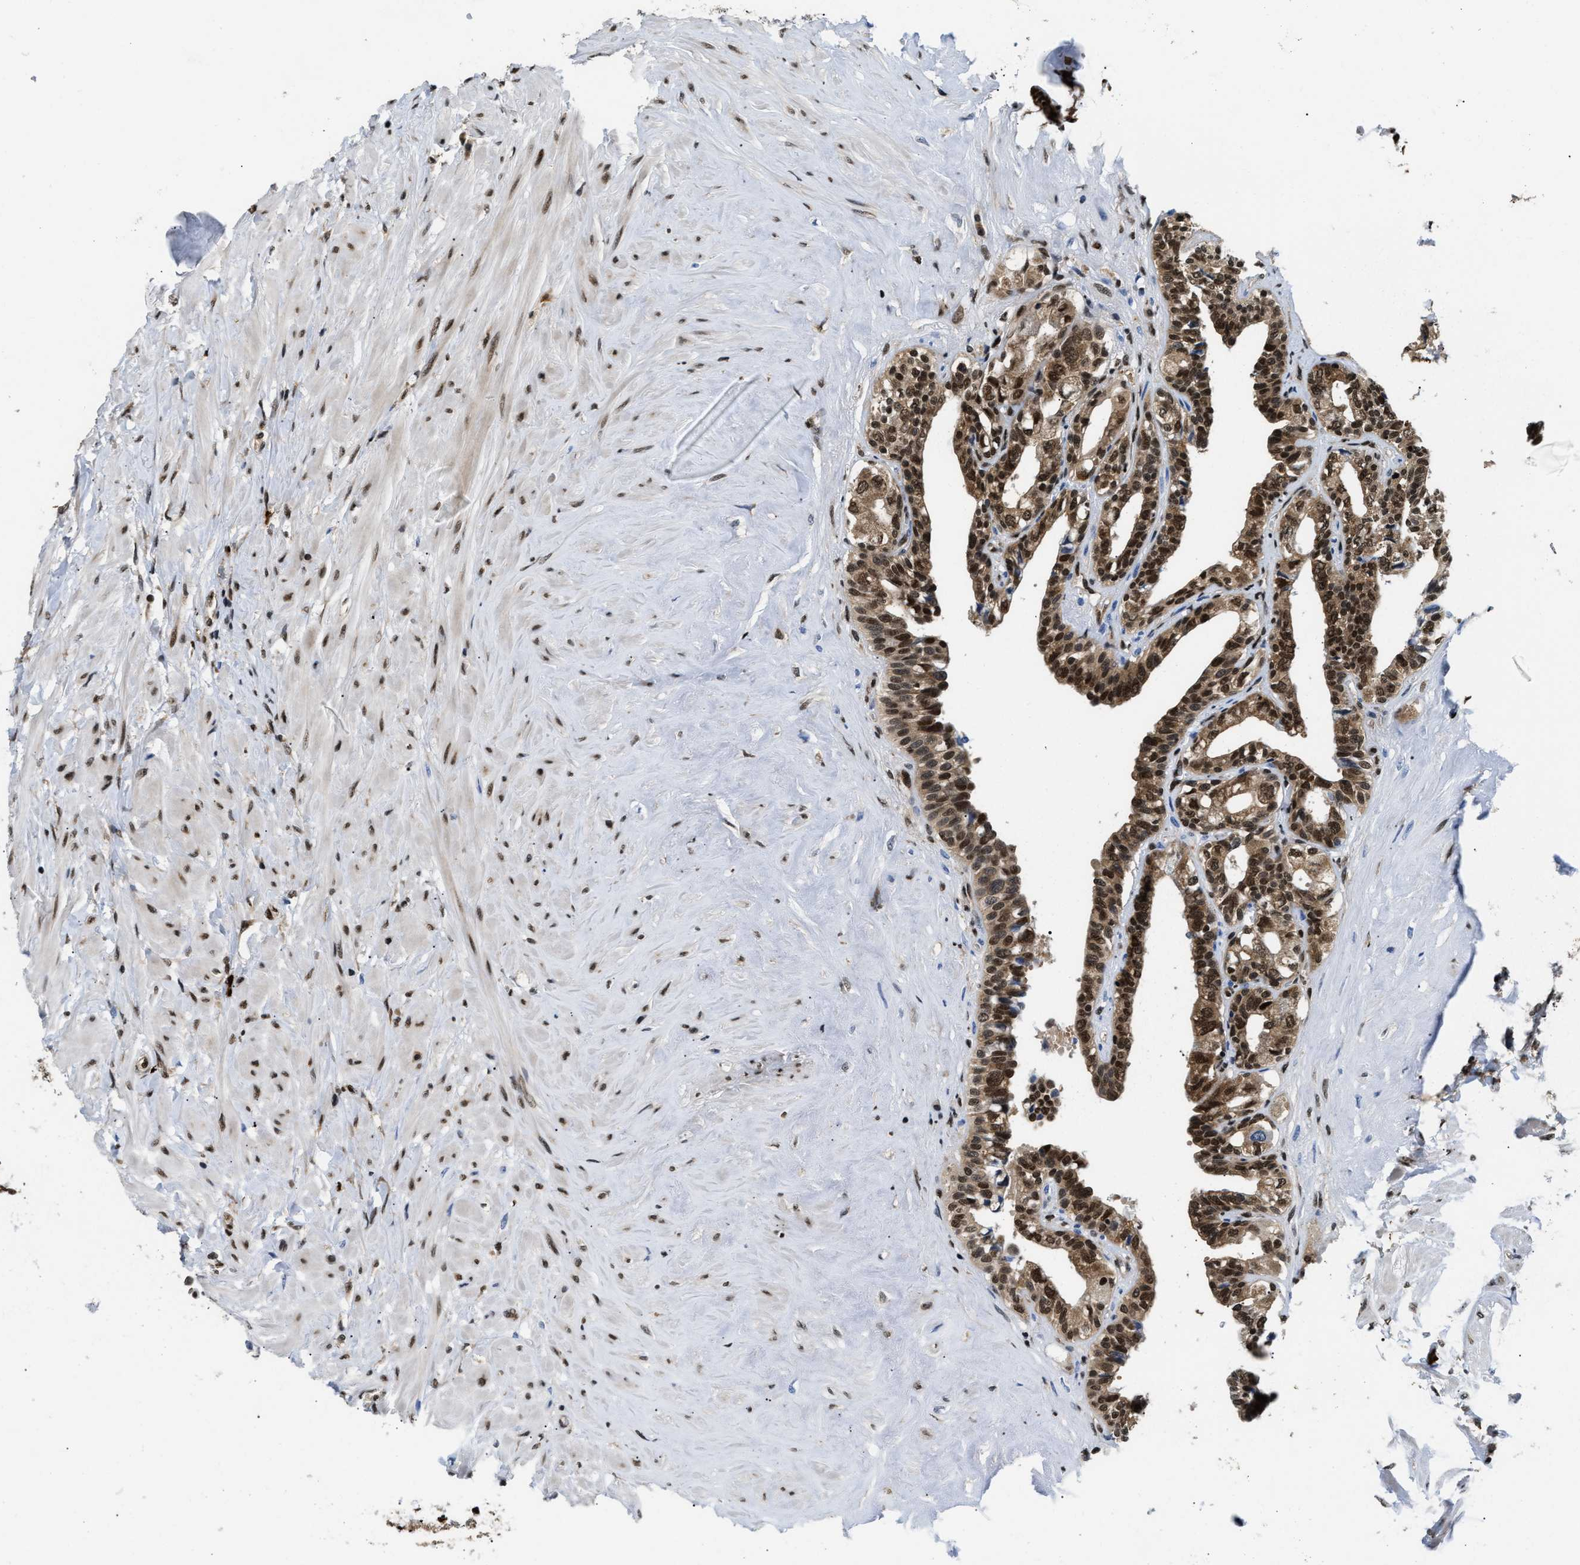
{"staining": {"intensity": "strong", "quantity": "25%-75%", "location": "cytoplasmic/membranous,nuclear"}, "tissue": "seminal vesicle", "cell_type": "Glandular cells", "image_type": "normal", "snomed": [{"axis": "morphology", "description": "Normal tissue, NOS"}, {"axis": "topography", "description": "Seminal veicle"}], "caption": "A histopathology image of human seminal vesicle stained for a protein reveals strong cytoplasmic/membranous,nuclear brown staining in glandular cells.", "gene": "CCNDBP1", "patient": {"sex": "male", "age": 63}}